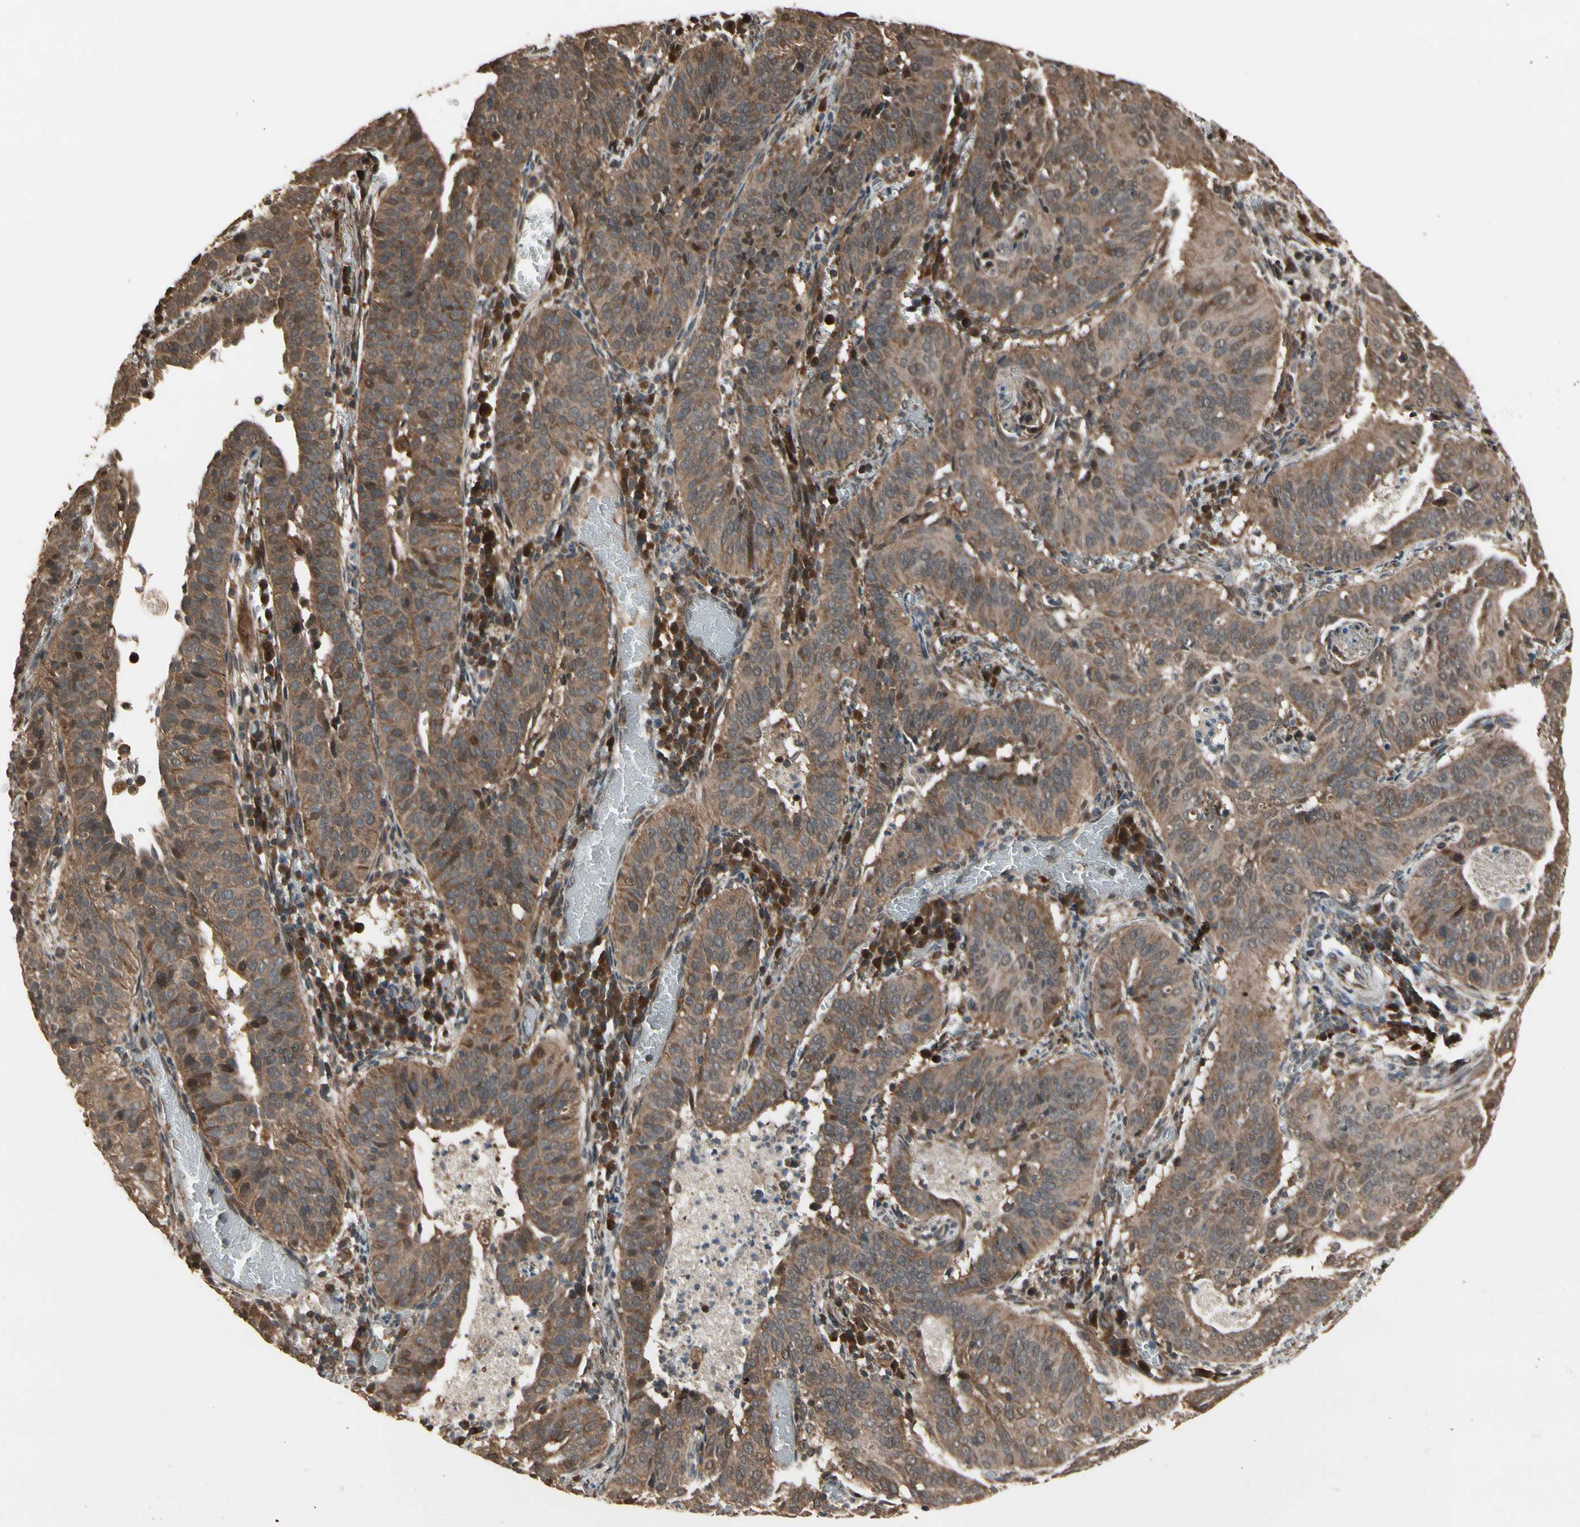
{"staining": {"intensity": "moderate", "quantity": "25%-75%", "location": "cytoplasmic/membranous,nuclear"}, "tissue": "cervical cancer", "cell_type": "Tumor cells", "image_type": "cancer", "snomed": [{"axis": "morphology", "description": "Squamous cell carcinoma, NOS"}, {"axis": "topography", "description": "Cervix"}], "caption": "IHC micrograph of neoplastic tissue: human cervical cancer (squamous cell carcinoma) stained using immunohistochemistry (IHC) displays medium levels of moderate protein expression localized specifically in the cytoplasmic/membranous and nuclear of tumor cells, appearing as a cytoplasmic/membranous and nuclear brown color.", "gene": "CSF1R", "patient": {"sex": "female", "age": 39}}